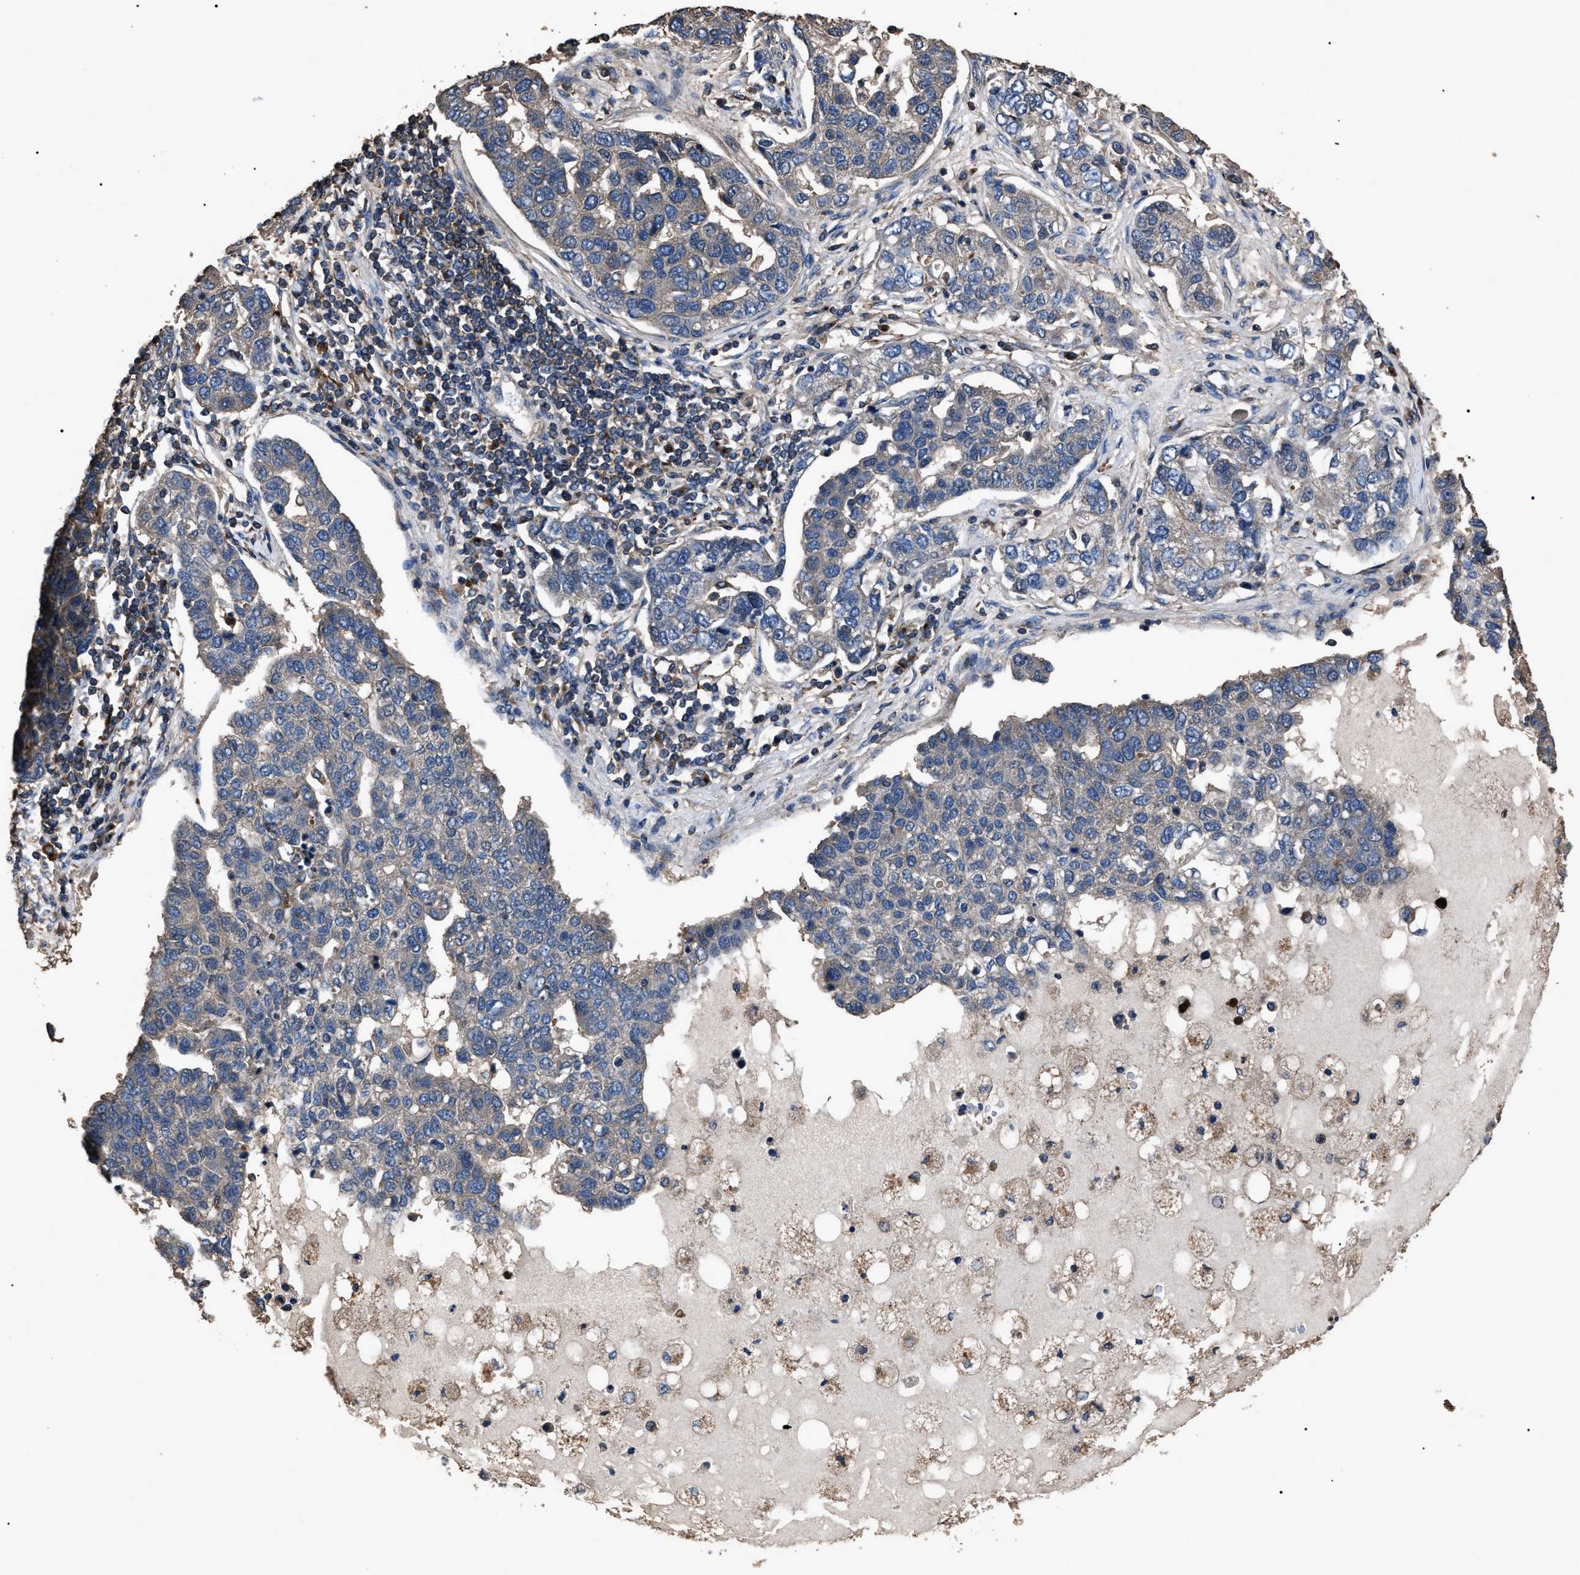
{"staining": {"intensity": "negative", "quantity": "none", "location": "none"}, "tissue": "pancreatic cancer", "cell_type": "Tumor cells", "image_type": "cancer", "snomed": [{"axis": "morphology", "description": "Adenocarcinoma, NOS"}, {"axis": "topography", "description": "Pancreas"}], "caption": "A photomicrograph of pancreatic cancer stained for a protein exhibits no brown staining in tumor cells.", "gene": "RNF216", "patient": {"sex": "female", "age": 61}}